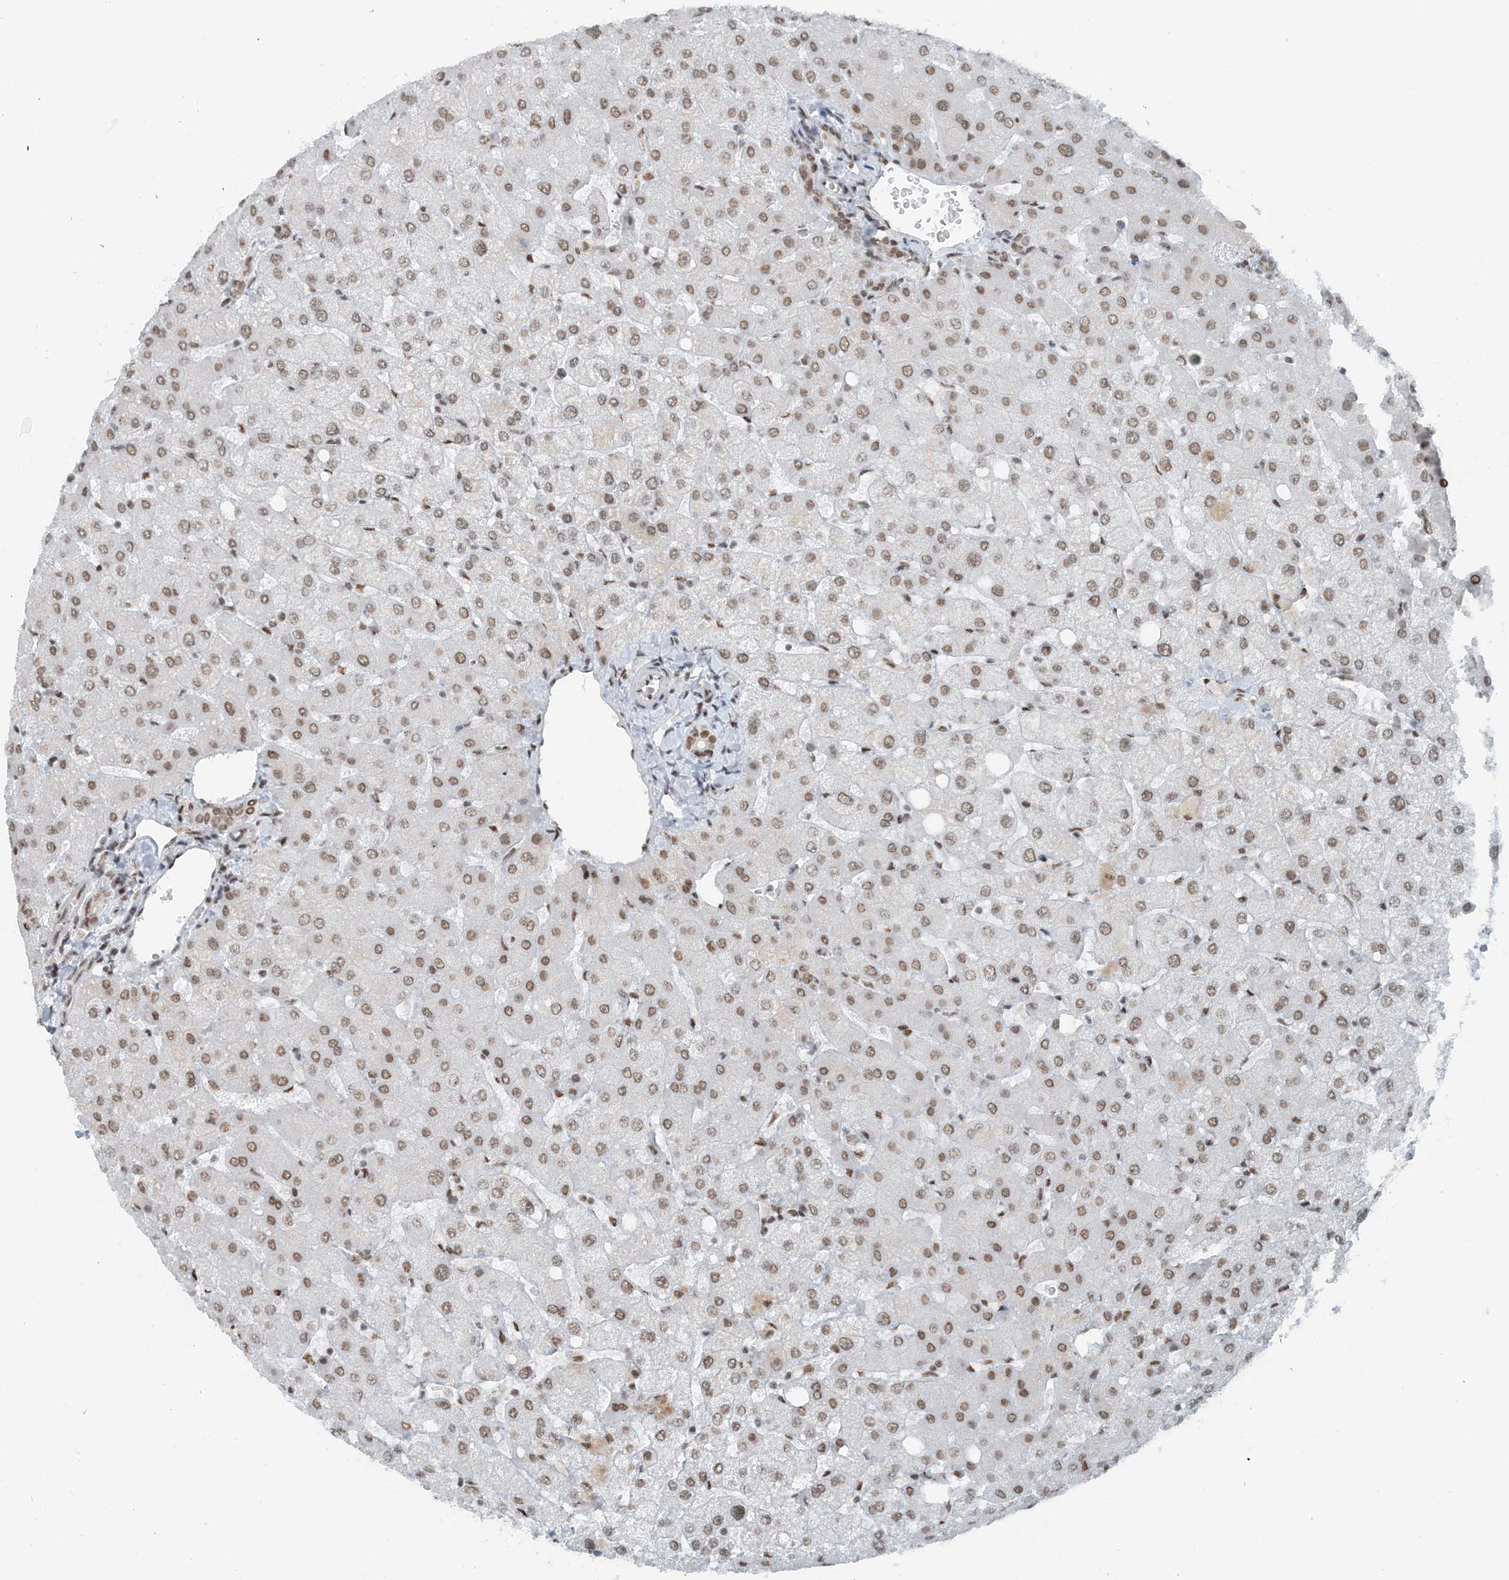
{"staining": {"intensity": "moderate", "quantity": "25%-75%", "location": "nuclear"}, "tissue": "liver", "cell_type": "Cholangiocytes", "image_type": "normal", "snomed": [{"axis": "morphology", "description": "Normal tissue, NOS"}, {"axis": "topography", "description": "Liver"}], "caption": "About 25%-75% of cholangiocytes in benign human liver display moderate nuclear protein positivity as visualized by brown immunohistochemical staining.", "gene": "ZNF500", "patient": {"sex": "female", "age": 54}}